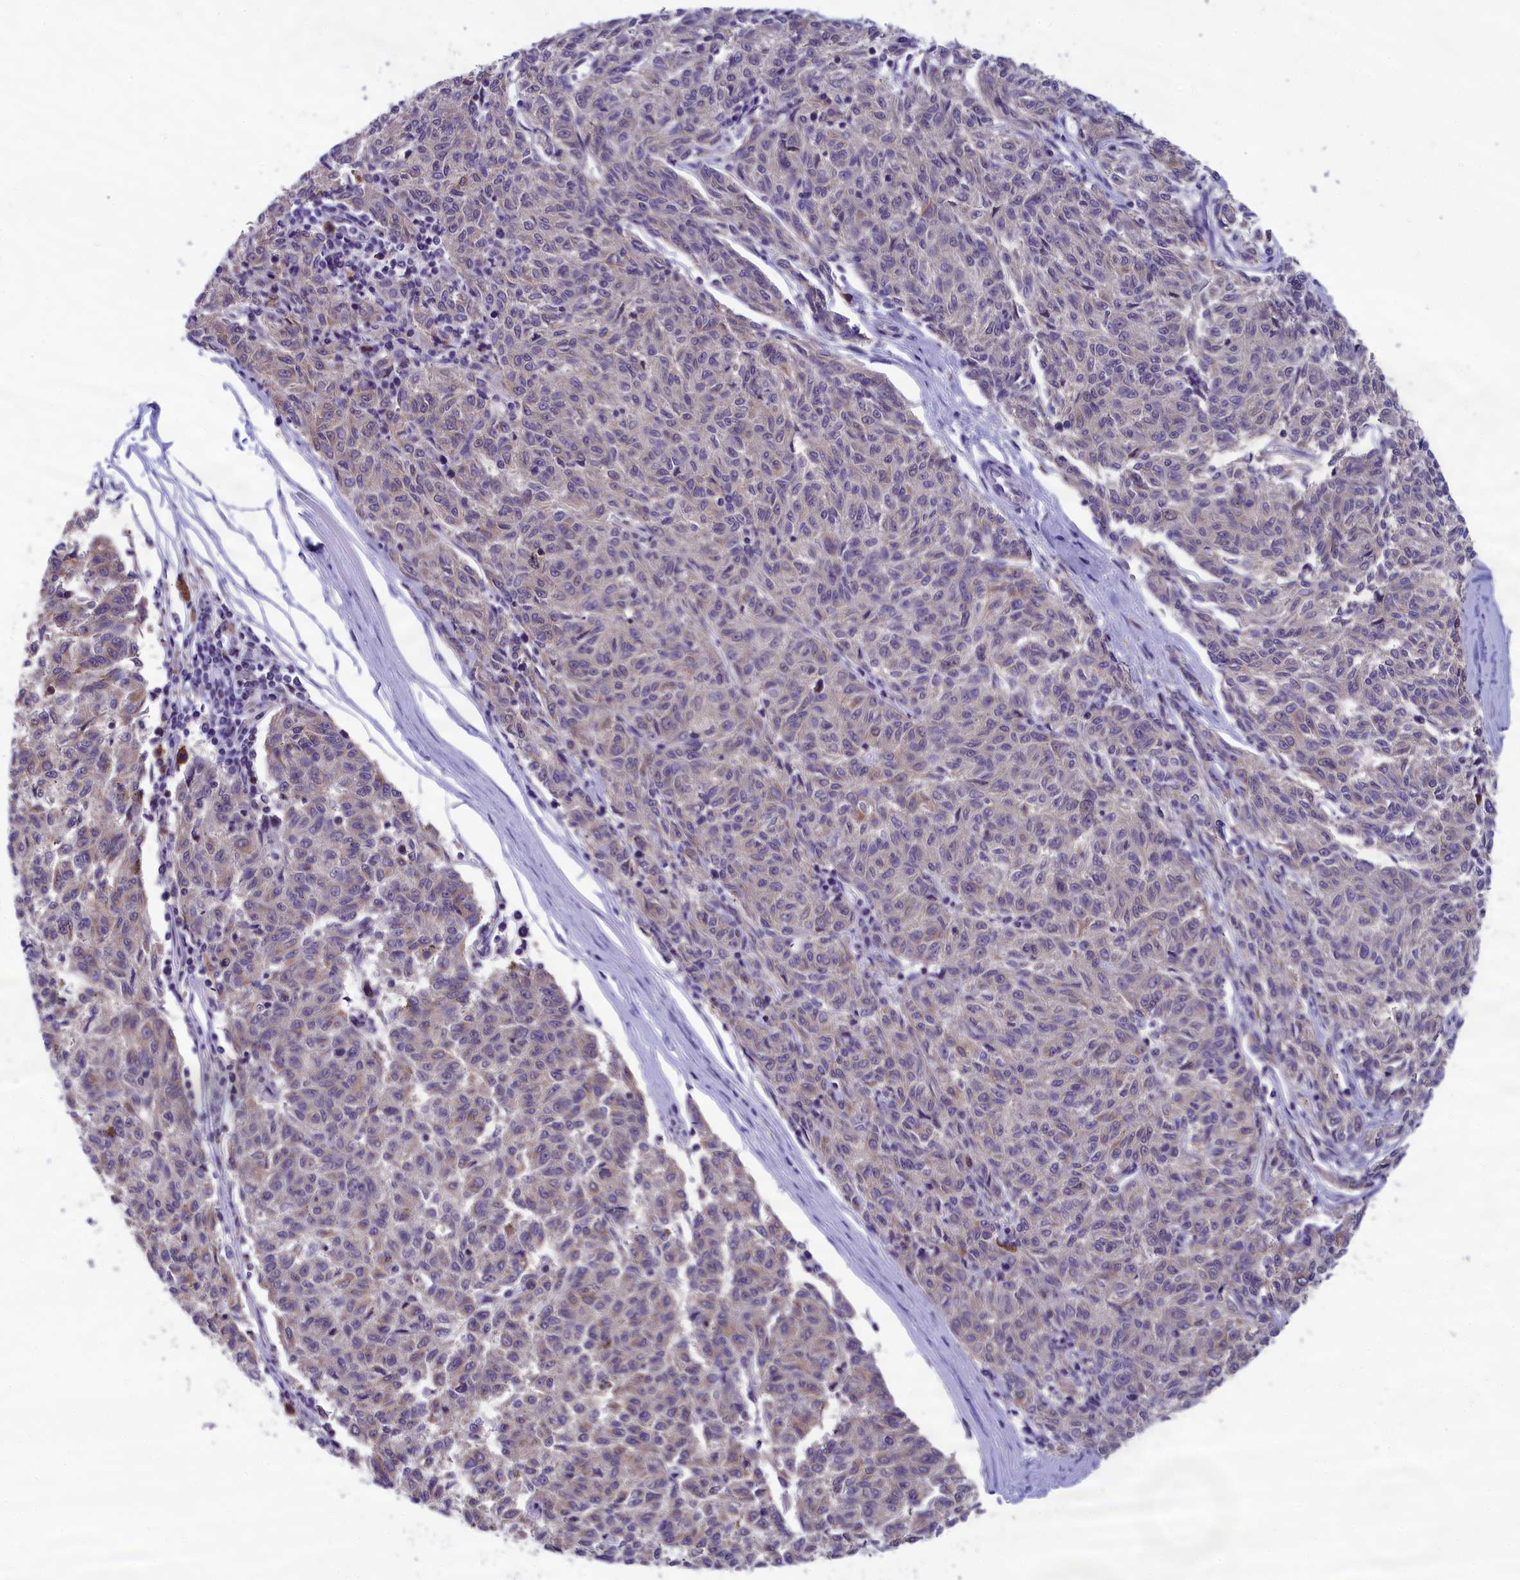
{"staining": {"intensity": "weak", "quantity": "<25%", "location": "cytoplasmic/membranous"}, "tissue": "melanoma", "cell_type": "Tumor cells", "image_type": "cancer", "snomed": [{"axis": "morphology", "description": "Malignant melanoma, NOS"}, {"axis": "topography", "description": "Skin"}], "caption": "This is an immunohistochemistry (IHC) micrograph of malignant melanoma. There is no expression in tumor cells.", "gene": "ABCC8", "patient": {"sex": "female", "age": 72}}